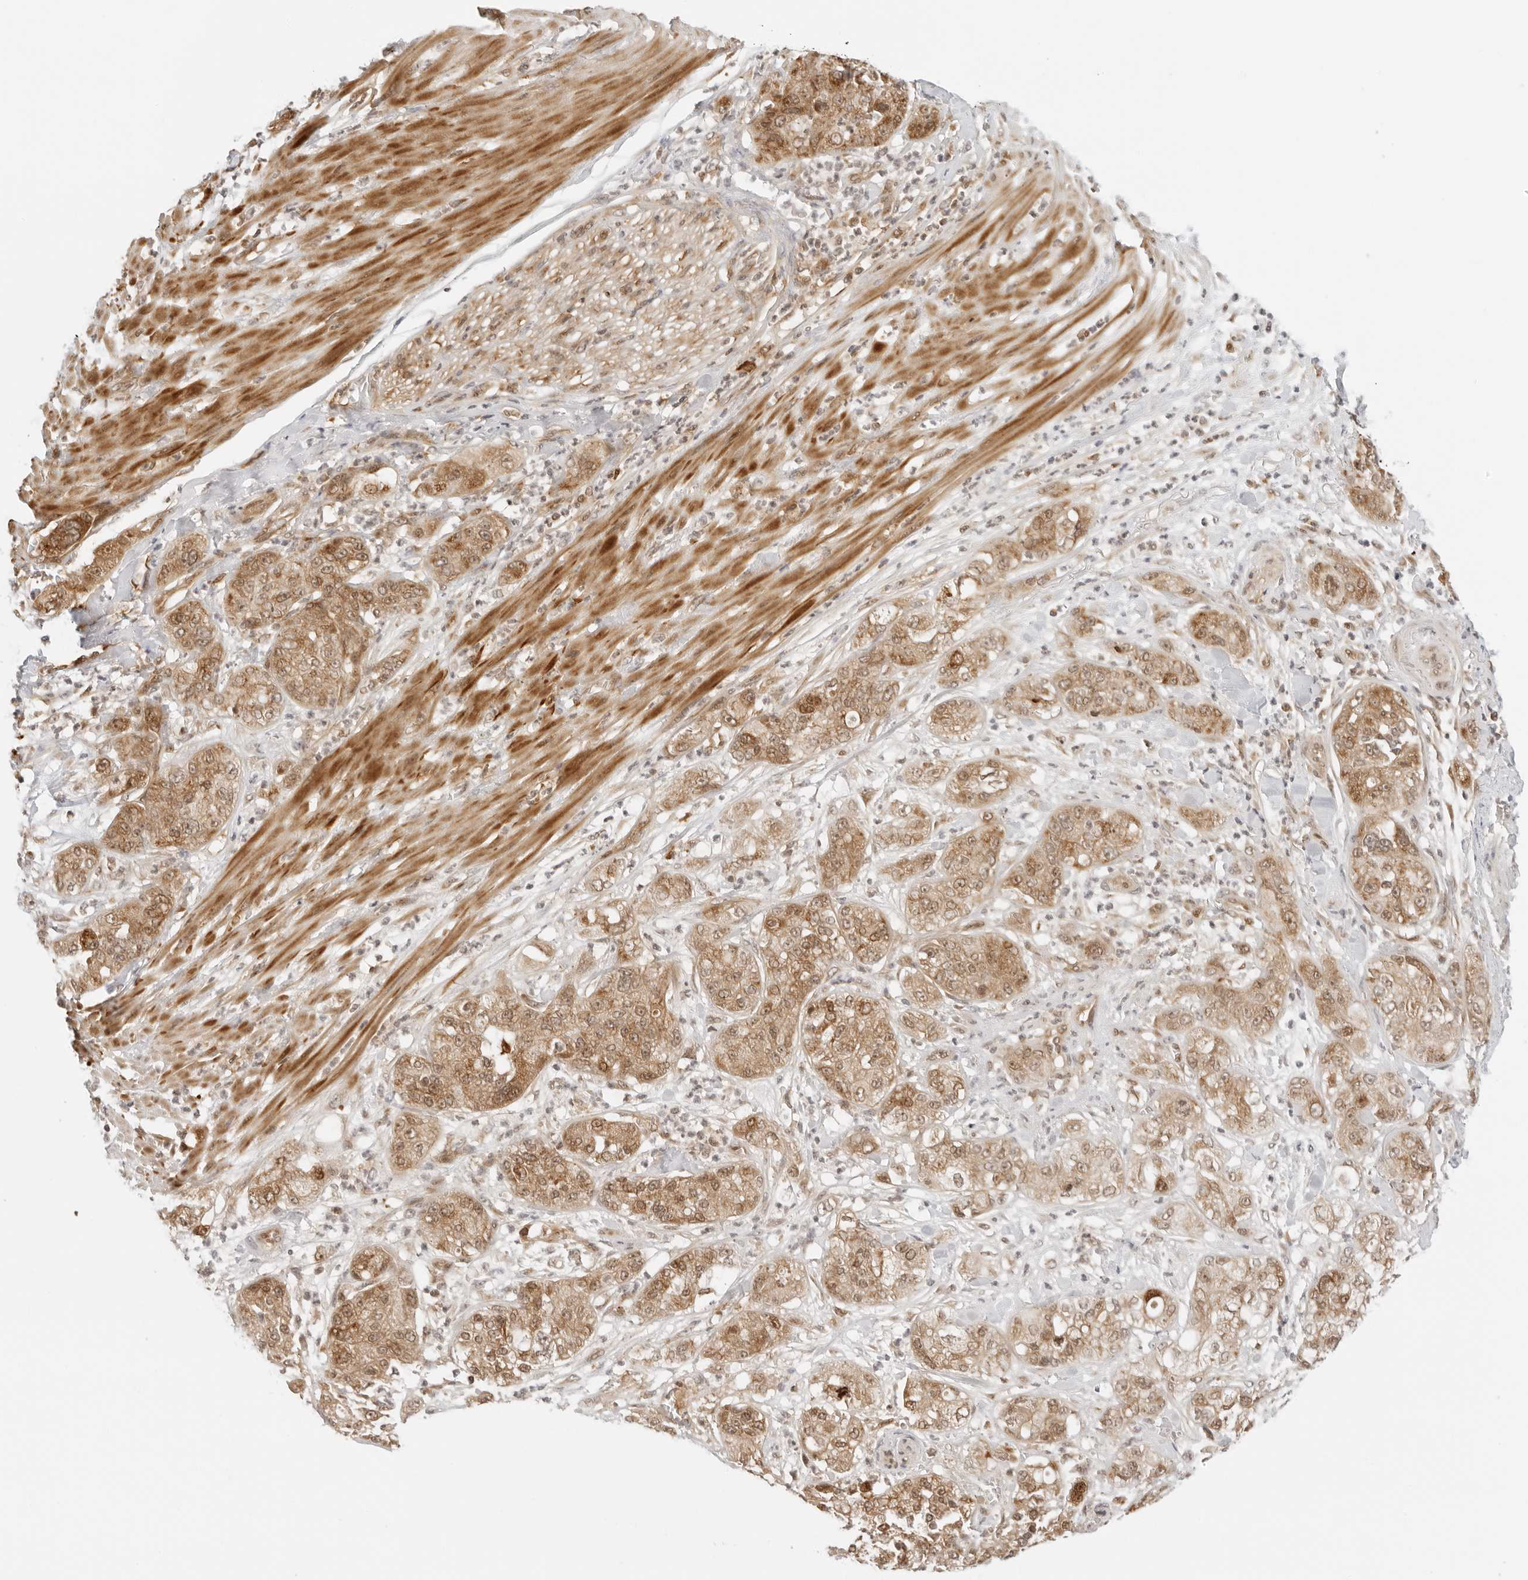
{"staining": {"intensity": "moderate", "quantity": ">75%", "location": "cytoplasmic/membranous,nuclear"}, "tissue": "pancreatic cancer", "cell_type": "Tumor cells", "image_type": "cancer", "snomed": [{"axis": "morphology", "description": "Adenocarcinoma, NOS"}, {"axis": "topography", "description": "Pancreas"}], "caption": "Pancreatic cancer (adenocarcinoma) was stained to show a protein in brown. There is medium levels of moderate cytoplasmic/membranous and nuclear staining in about >75% of tumor cells.", "gene": "RC3H1", "patient": {"sex": "female", "age": 78}}